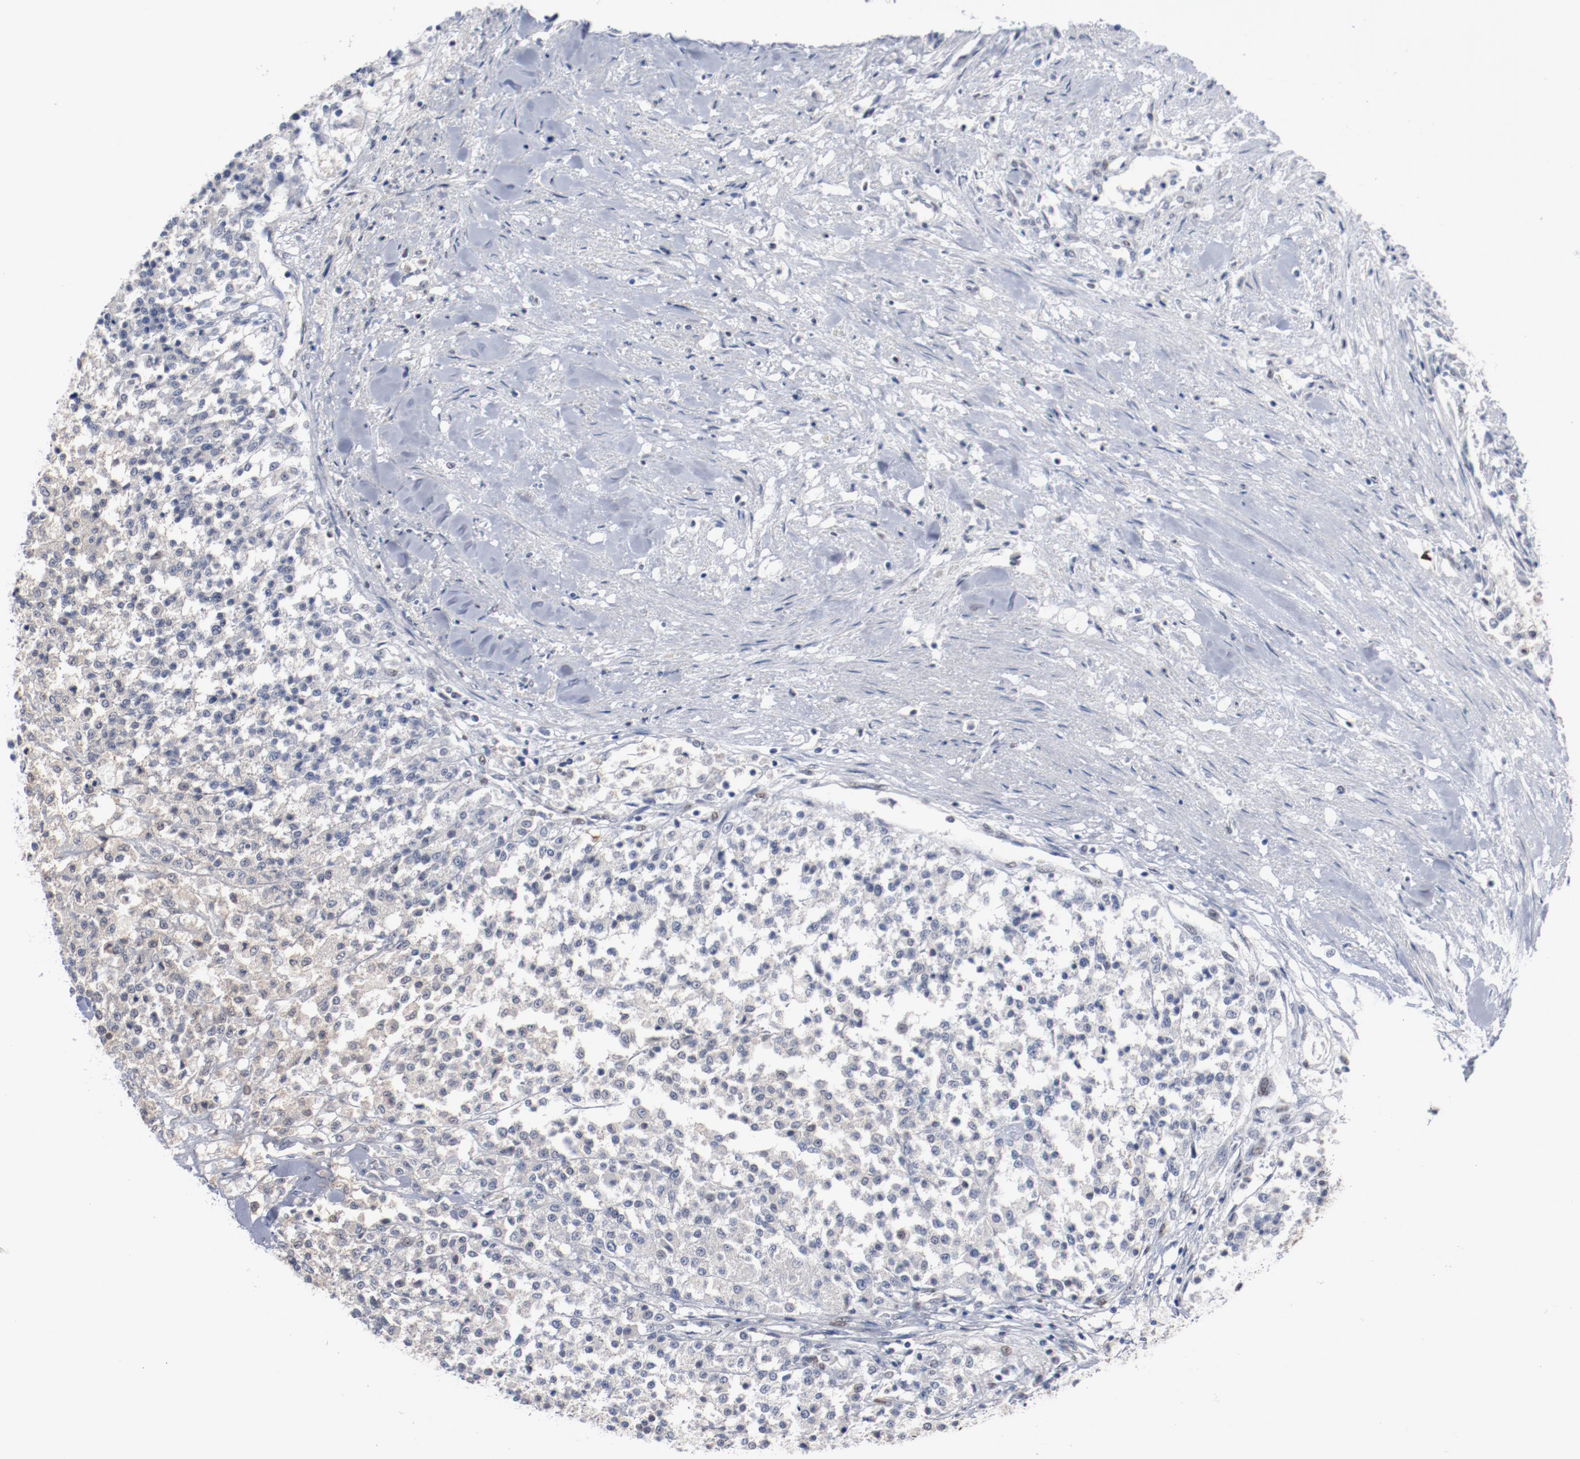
{"staining": {"intensity": "negative", "quantity": "none", "location": "none"}, "tissue": "testis cancer", "cell_type": "Tumor cells", "image_type": "cancer", "snomed": [{"axis": "morphology", "description": "Seminoma, NOS"}, {"axis": "topography", "description": "Testis"}], "caption": "IHC photomicrograph of neoplastic tissue: seminoma (testis) stained with DAB exhibits no significant protein staining in tumor cells. (Stains: DAB (3,3'-diaminobenzidine) immunohistochemistry with hematoxylin counter stain, Microscopy: brightfield microscopy at high magnification).", "gene": "ZEB2", "patient": {"sex": "male", "age": 59}}